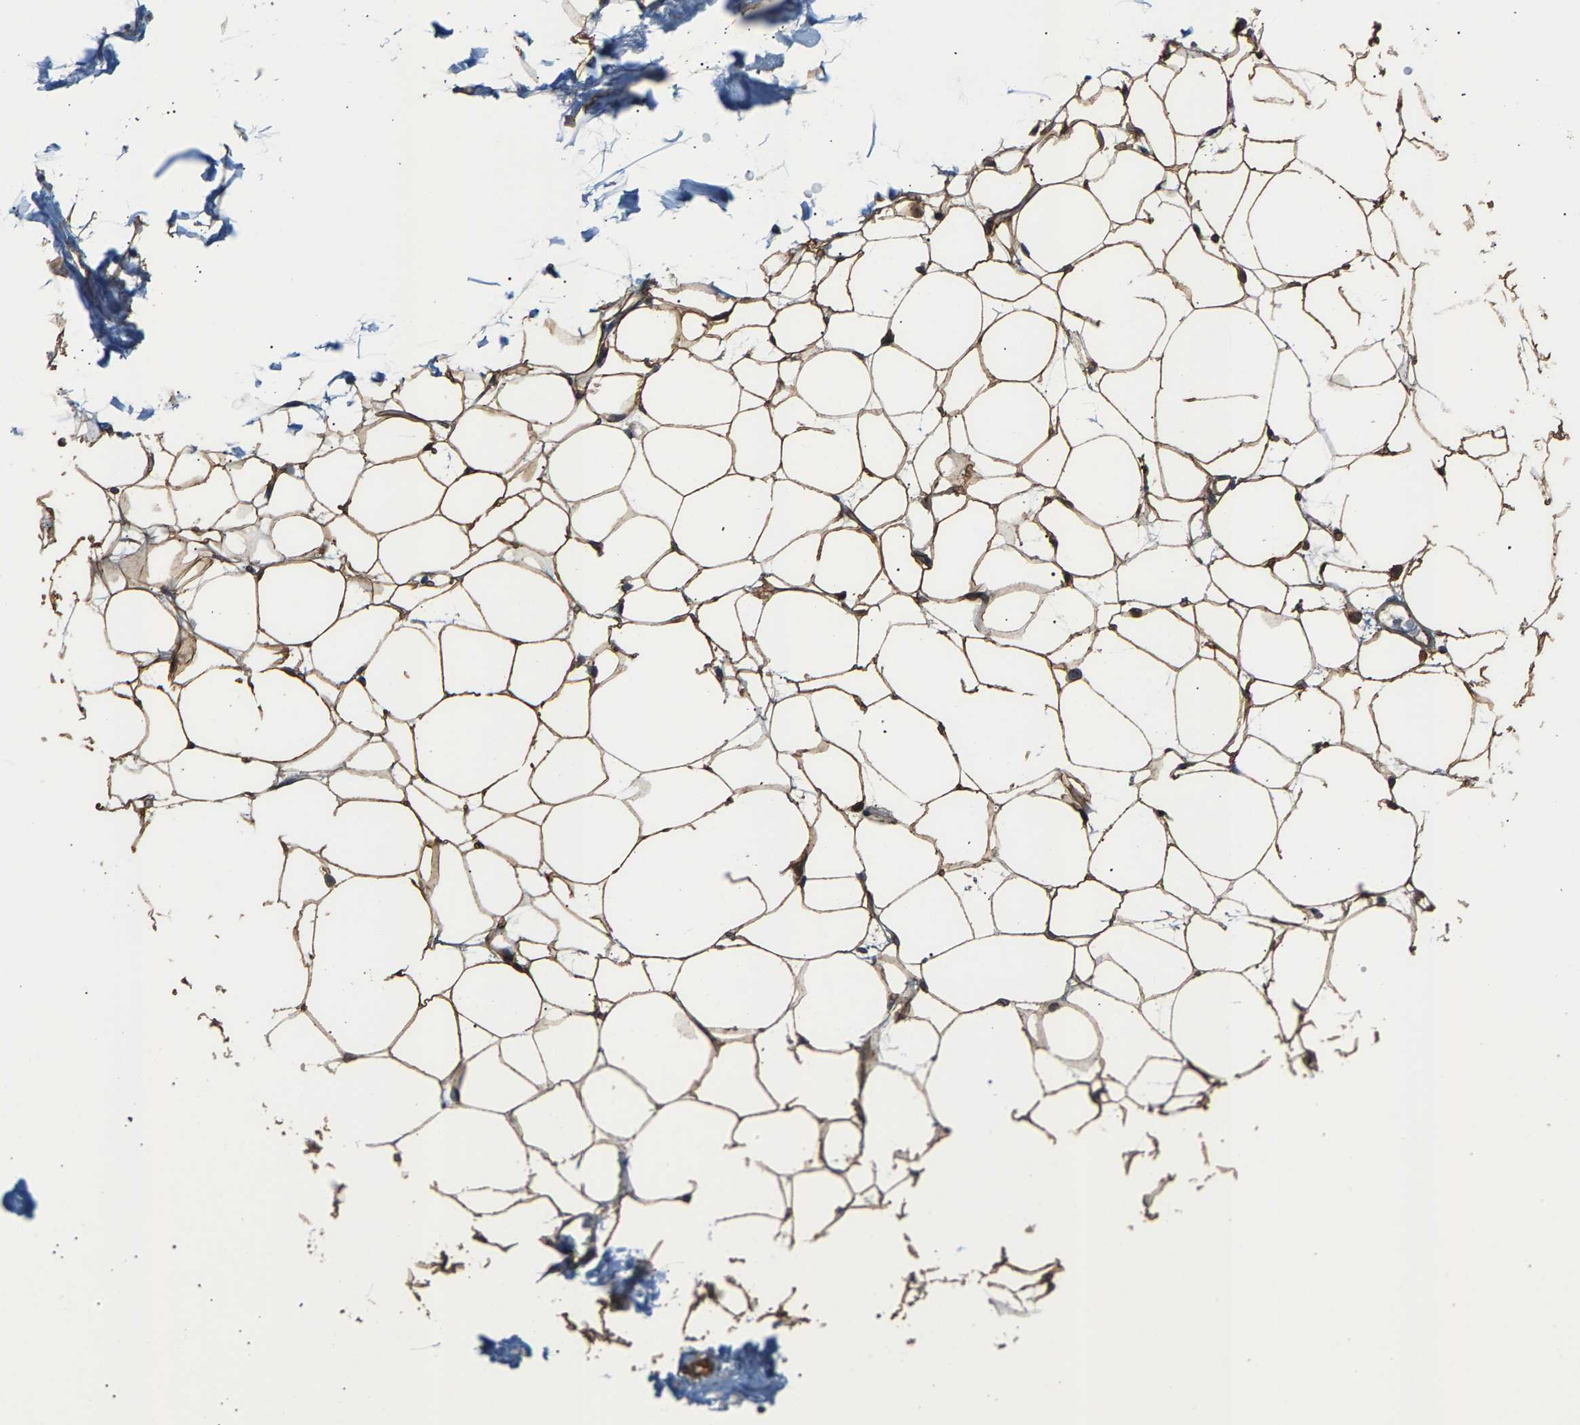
{"staining": {"intensity": "strong", "quantity": ">75%", "location": "cytoplasmic/membranous"}, "tissue": "adipose tissue", "cell_type": "Adipocytes", "image_type": "normal", "snomed": [{"axis": "morphology", "description": "Normal tissue, NOS"}, {"axis": "topography", "description": "Breast"}, {"axis": "topography", "description": "Soft tissue"}], "caption": "Adipose tissue stained with DAB immunohistochemistry (IHC) exhibits high levels of strong cytoplasmic/membranous positivity in about >75% of adipocytes. (DAB (3,3'-diaminobenzidine) IHC with brightfield microscopy, high magnification).", "gene": "KRTAP27", "patient": {"sex": "female", "age": 75}}